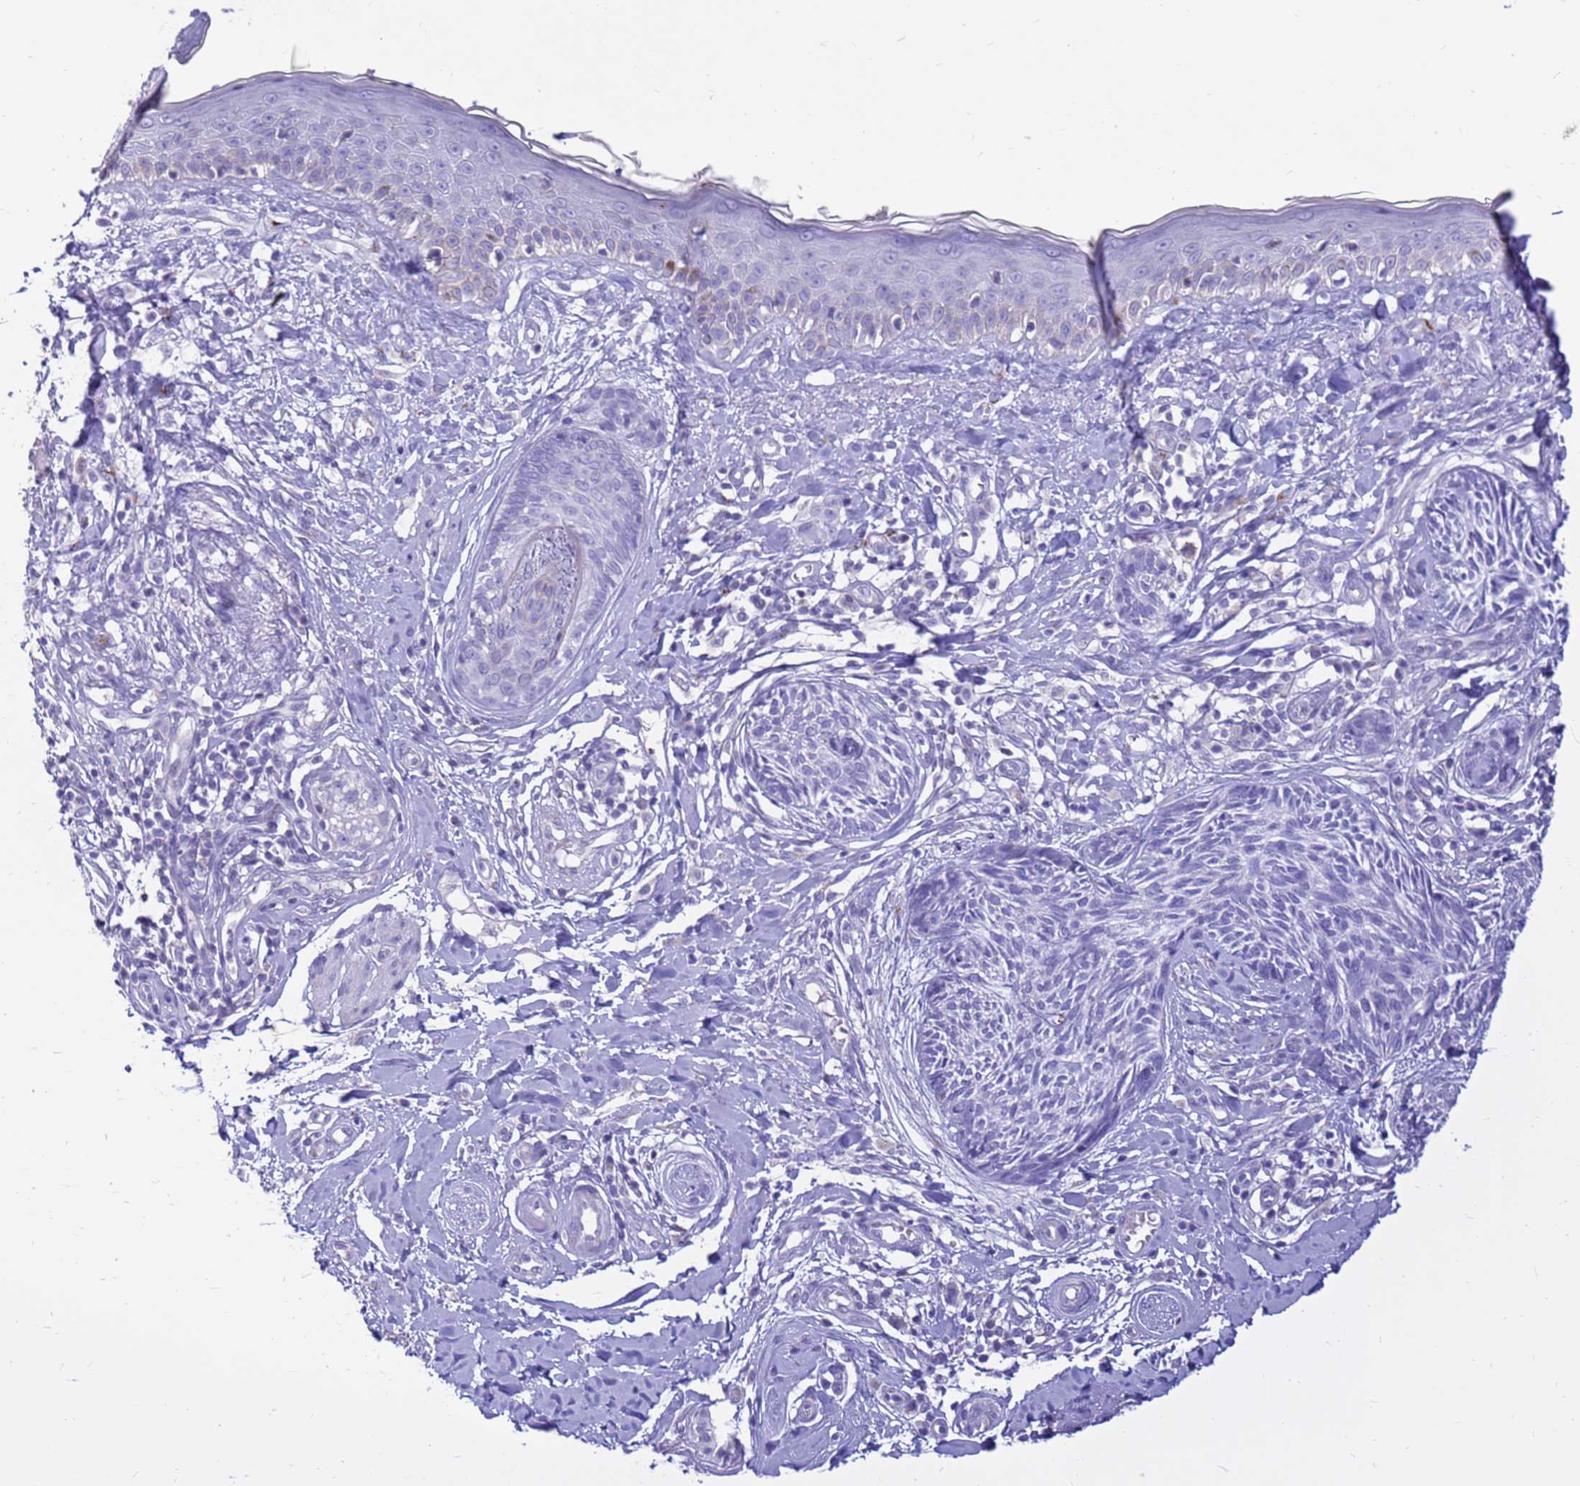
{"staining": {"intensity": "negative", "quantity": "none", "location": "none"}, "tissue": "skin cancer", "cell_type": "Tumor cells", "image_type": "cancer", "snomed": [{"axis": "morphology", "description": "Squamous cell carcinoma, NOS"}, {"axis": "topography", "description": "Skin"}], "caption": "High magnification brightfield microscopy of skin squamous cell carcinoma stained with DAB (3,3'-diaminobenzidine) (brown) and counterstained with hematoxylin (blue): tumor cells show no significant staining.", "gene": "PDE10A", "patient": {"sex": "male", "age": 82}}